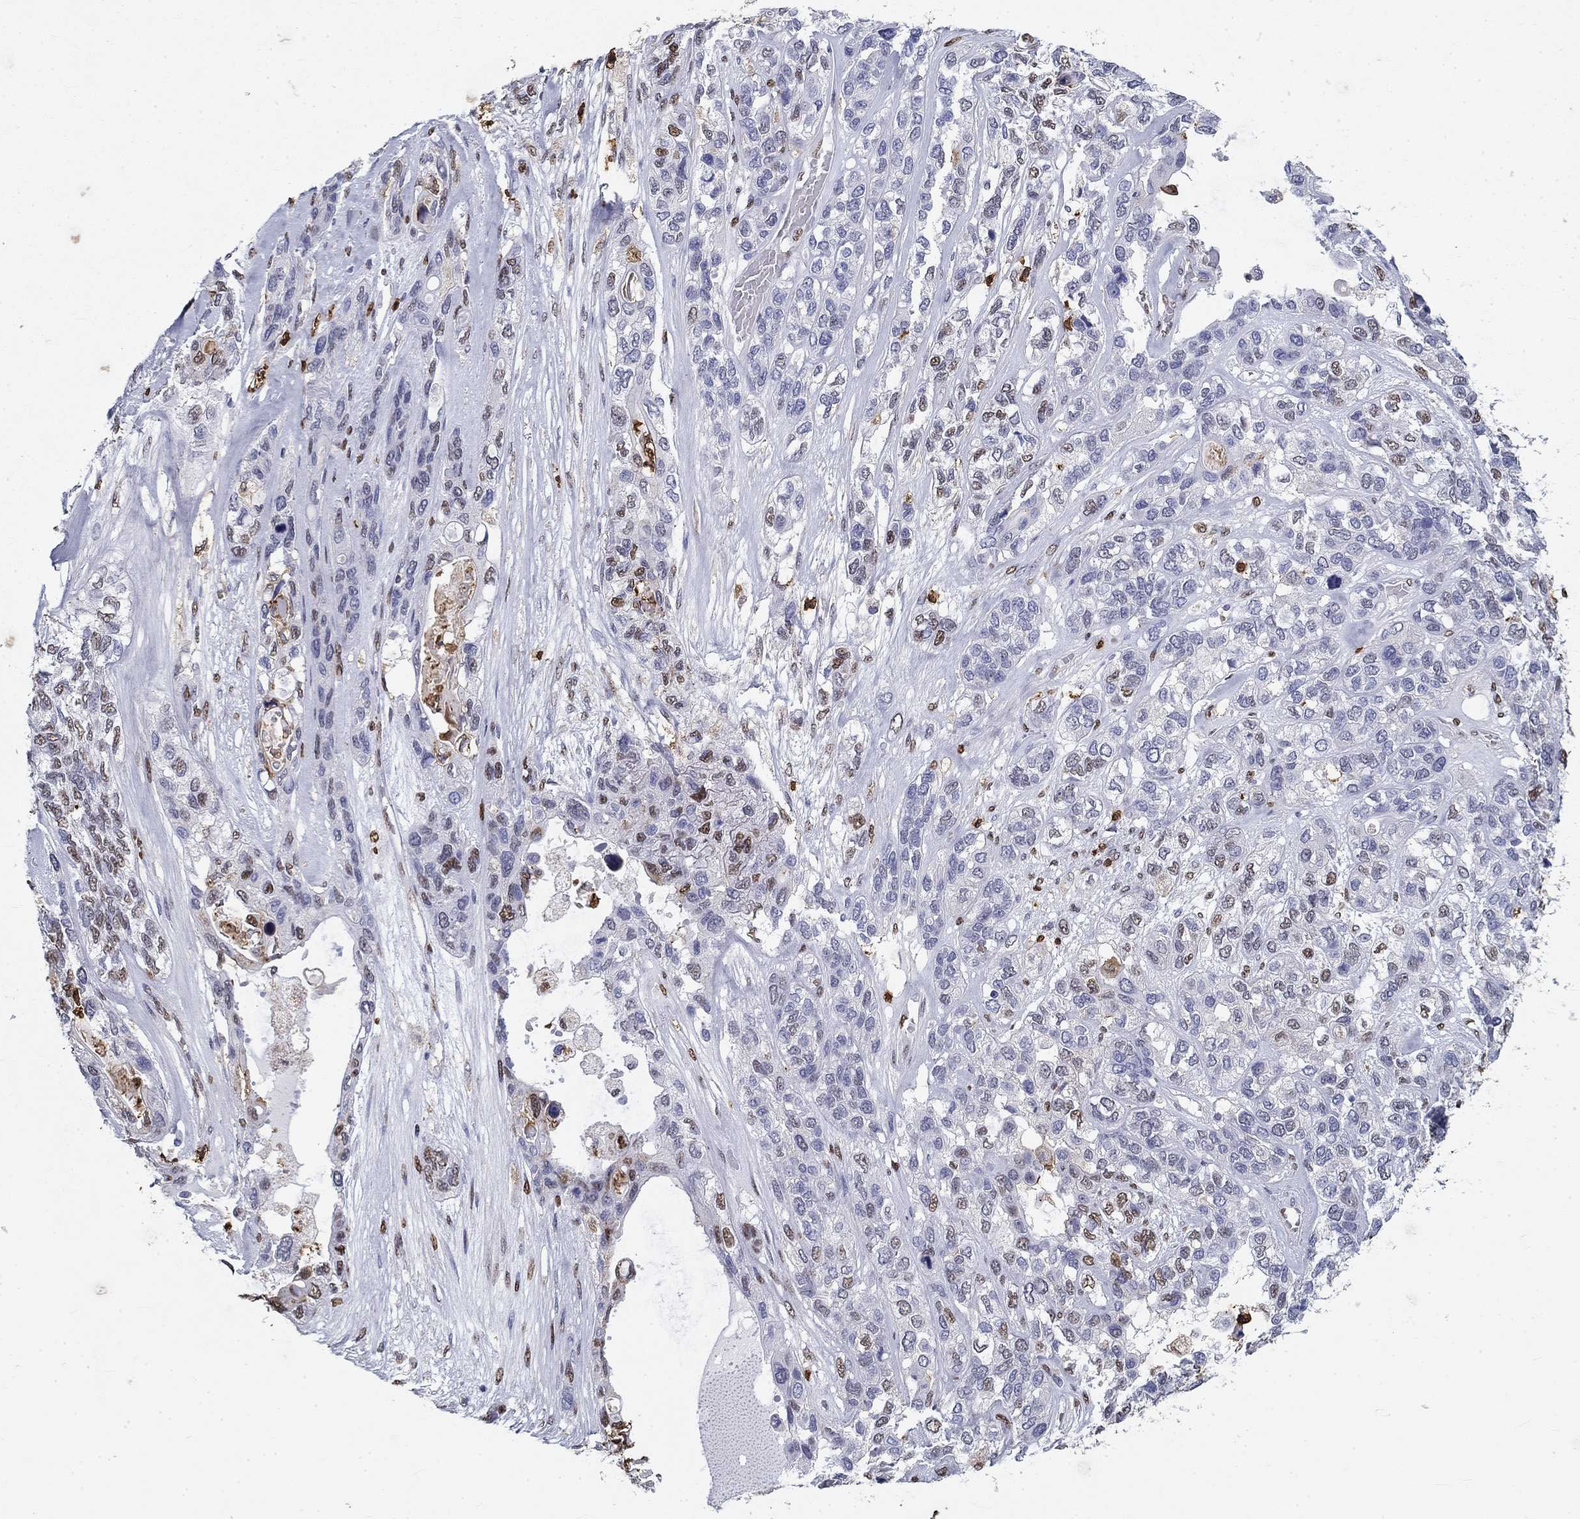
{"staining": {"intensity": "negative", "quantity": "none", "location": "none"}, "tissue": "lung cancer", "cell_type": "Tumor cells", "image_type": "cancer", "snomed": [{"axis": "morphology", "description": "Squamous cell carcinoma, NOS"}, {"axis": "topography", "description": "Lung"}], "caption": "Immunohistochemistry image of neoplastic tissue: human squamous cell carcinoma (lung) stained with DAB (3,3'-diaminobenzidine) displays no significant protein staining in tumor cells.", "gene": "IGSF8", "patient": {"sex": "female", "age": 70}}